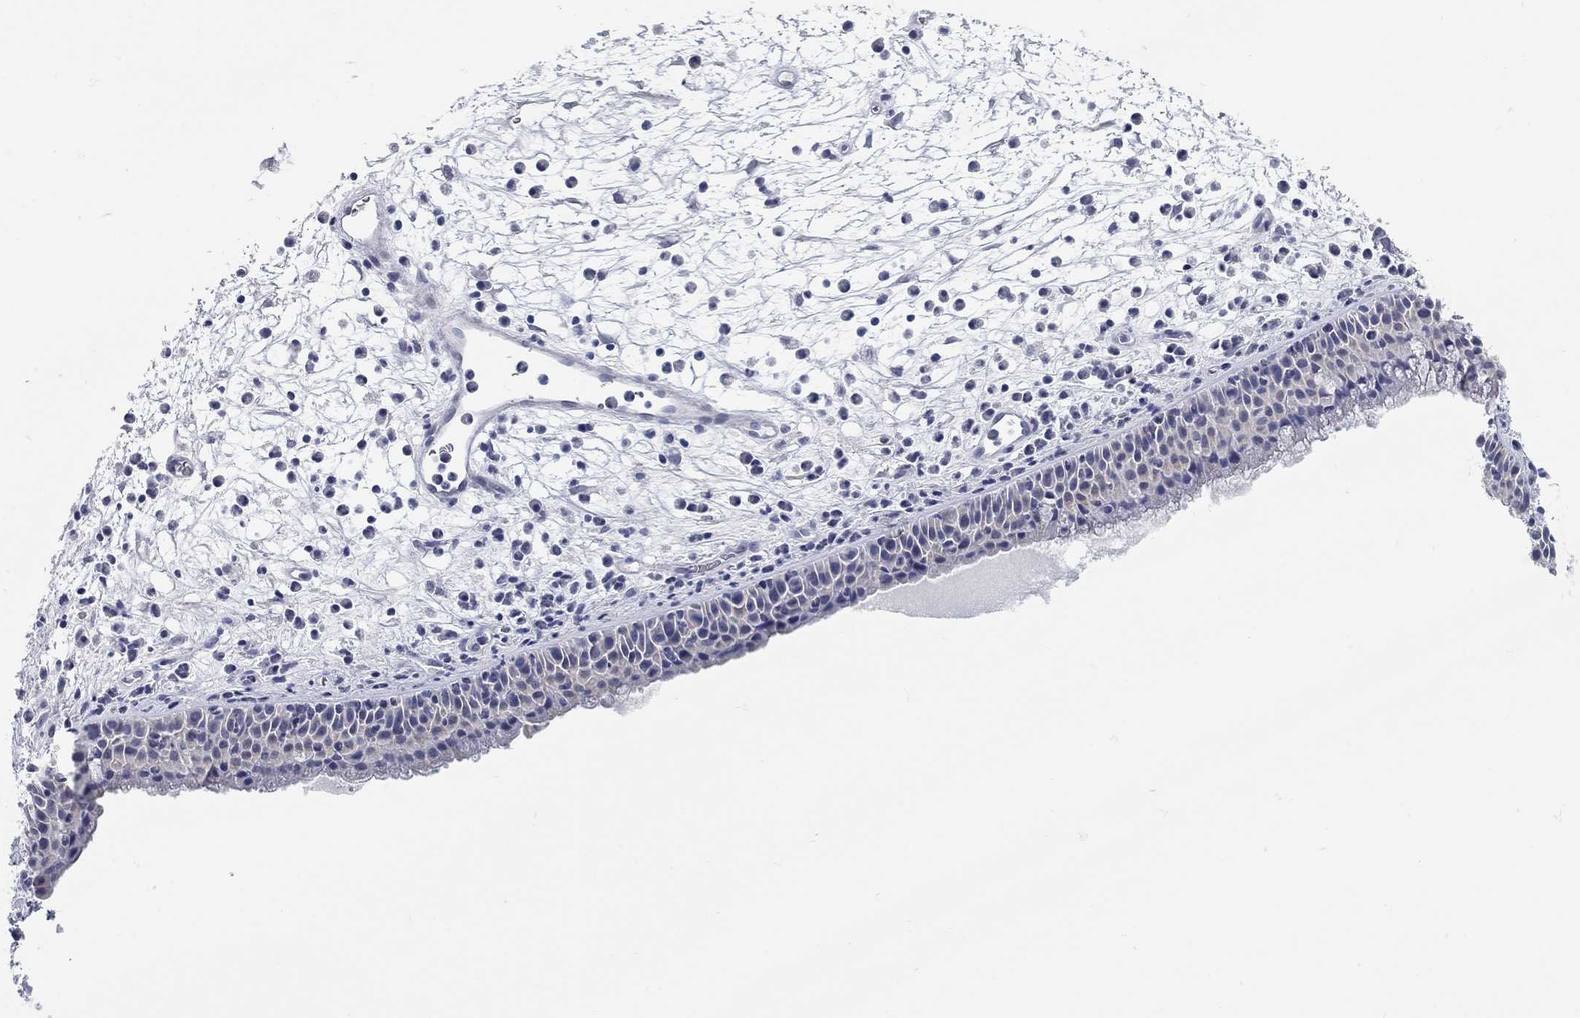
{"staining": {"intensity": "negative", "quantity": "none", "location": "none"}, "tissue": "nasopharynx", "cell_type": "Respiratory epithelial cells", "image_type": "normal", "snomed": [{"axis": "morphology", "description": "Normal tissue, NOS"}, {"axis": "topography", "description": "Nasopharynx"}], "caption": "This micrograph is of benign nasopharynx stained with IHC to label a protein in brown with the nuclei are counter-stained blue. There is no staining in respiratory epithelial cells. (Immunohistochemistry, brightfield microscopy, high magnification).", "gene": "WASF3", "patient": {"sex": "female", "age": 73}}